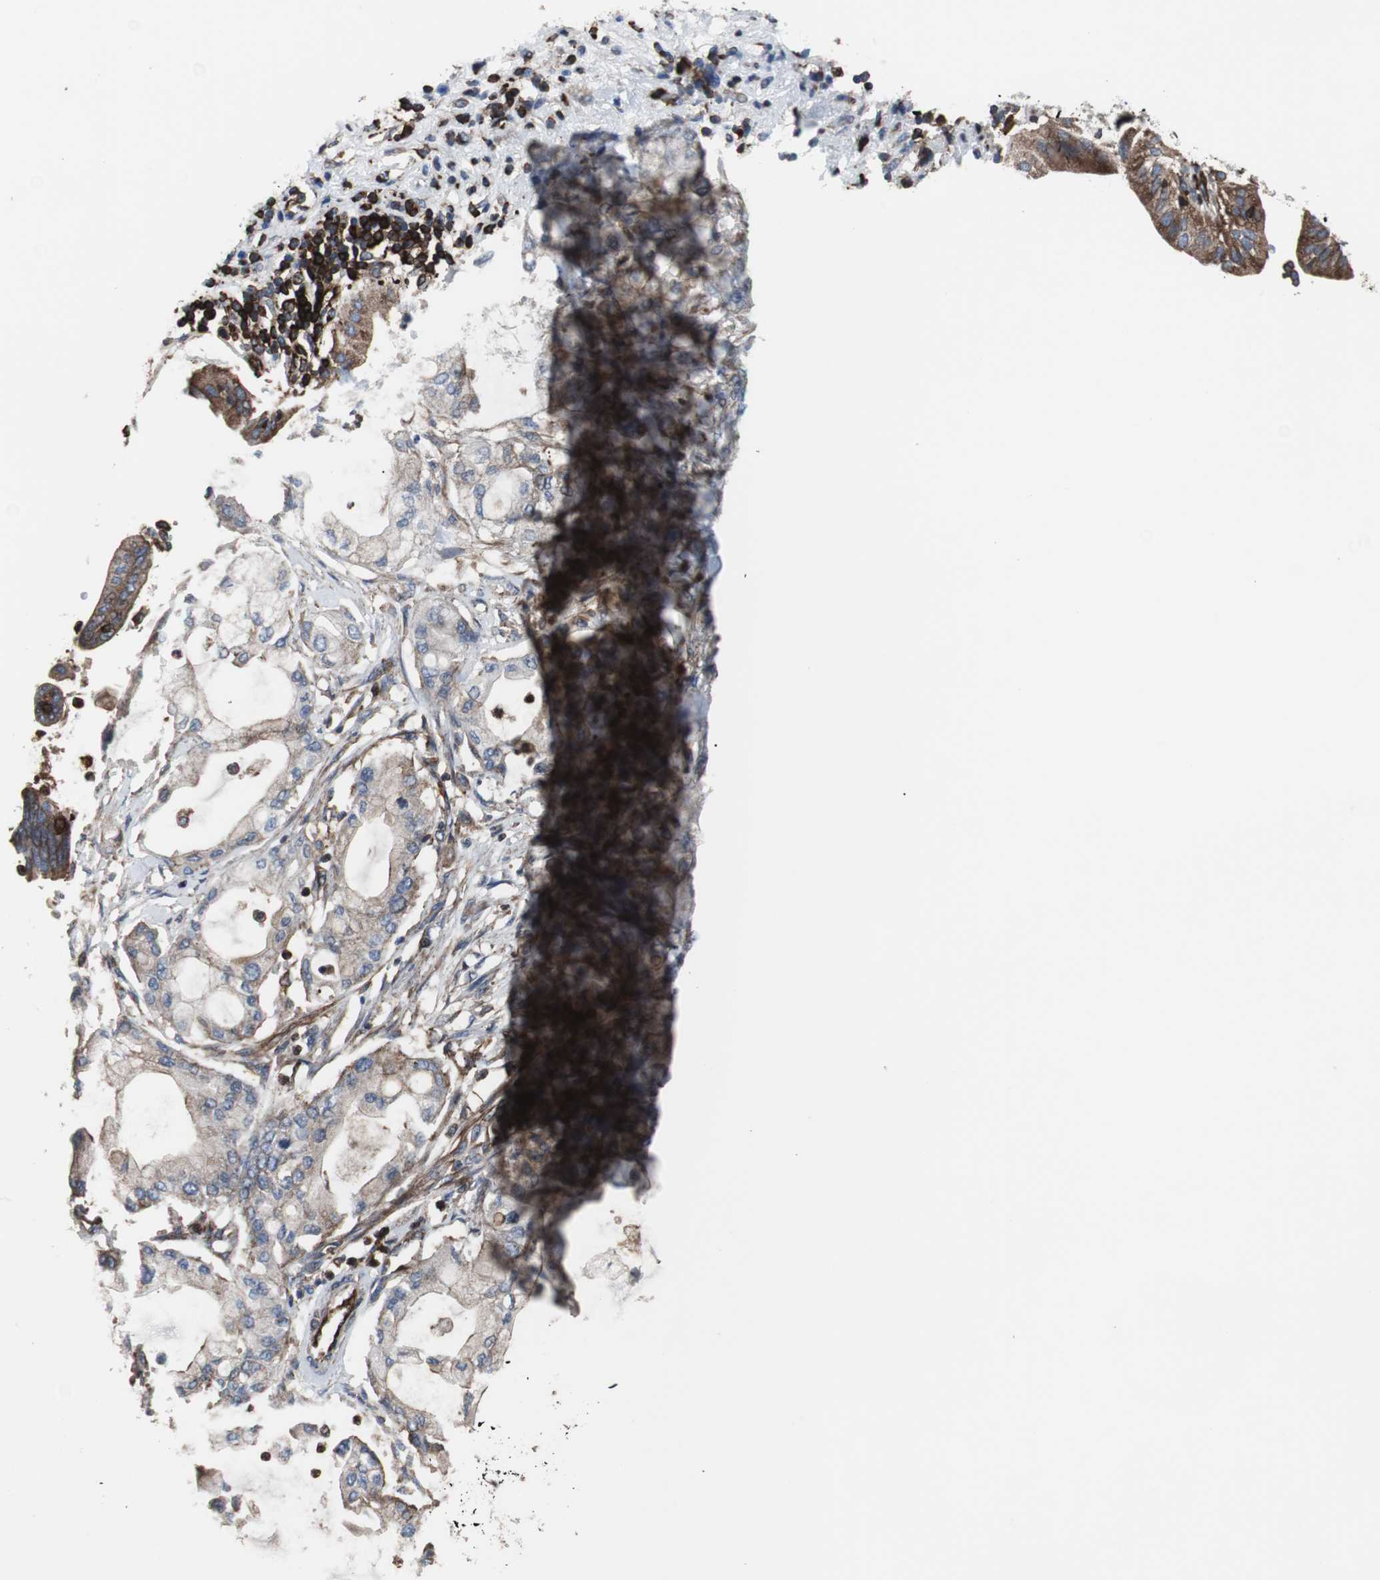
{"staining": {"intensity": "moderate", "quantity": ">75%", "location": "cytoplasmic/membranous"}, "tissue": "pancreatic cancer", "cell_type": "Tumor cells", "image_type": "cancer", "snomed": [{"axis": "morphology", "description": "Adenocarcinoma, NOS"}, {"axis": "morphology", "description": "Adenocarcinoma, metastatic, NOS"}, {"axis": "topography", "description": "Lymph node"}, {"axis": "topography", "description": "Pancreas"}, {"axis": "topography", "description": "Duodenum"}], "caption": "Protein expression analysis of human pancreatic cancer reveals moderate cytoplasmic/membranous expression in approximately >75% of tumor cells. (IHC, brightfield microscopy, high magnification).", "gene": "PLCG2", "patient": {"sex": "female", "age": 64}}